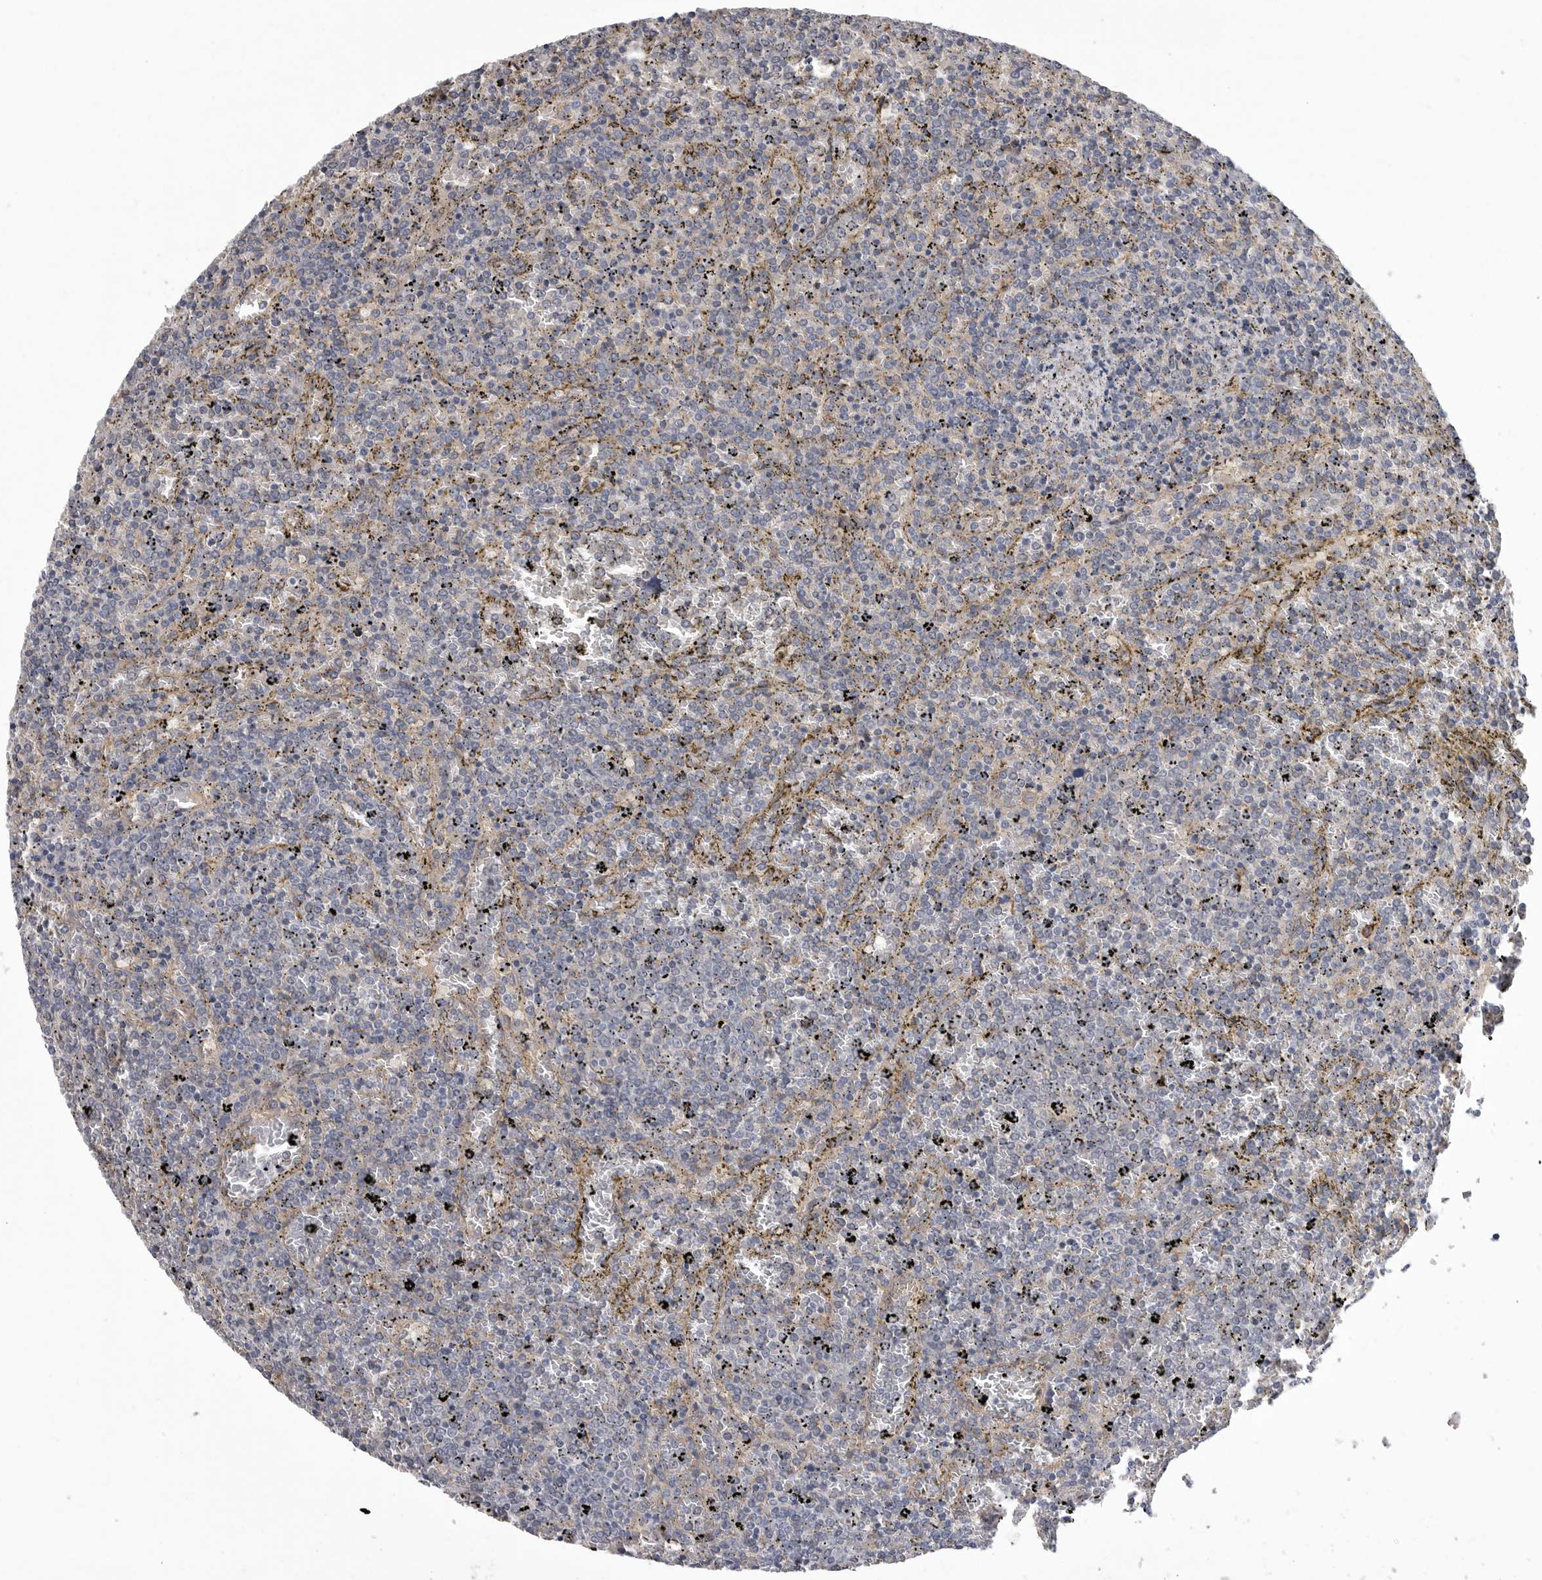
{"staining": {"intensity": "negative", "quantity": "none", "location": "none"}, "tissue": "lymphoma", "cell_type": "Tumor cells", "image_type": "cancer", "snomed": [{"axis": "morphology", "description": "Malignant lymphoma, non-Hodgkin's type, Low grade"}, {"axis": "topography", "description": "Spleen"}], "caption": "Immunohistochemical staining of lymphoma displays no significant expression in tumor cells.", "gene": "NECTIN2", "patient": {"sex": "female", "age": 77}}